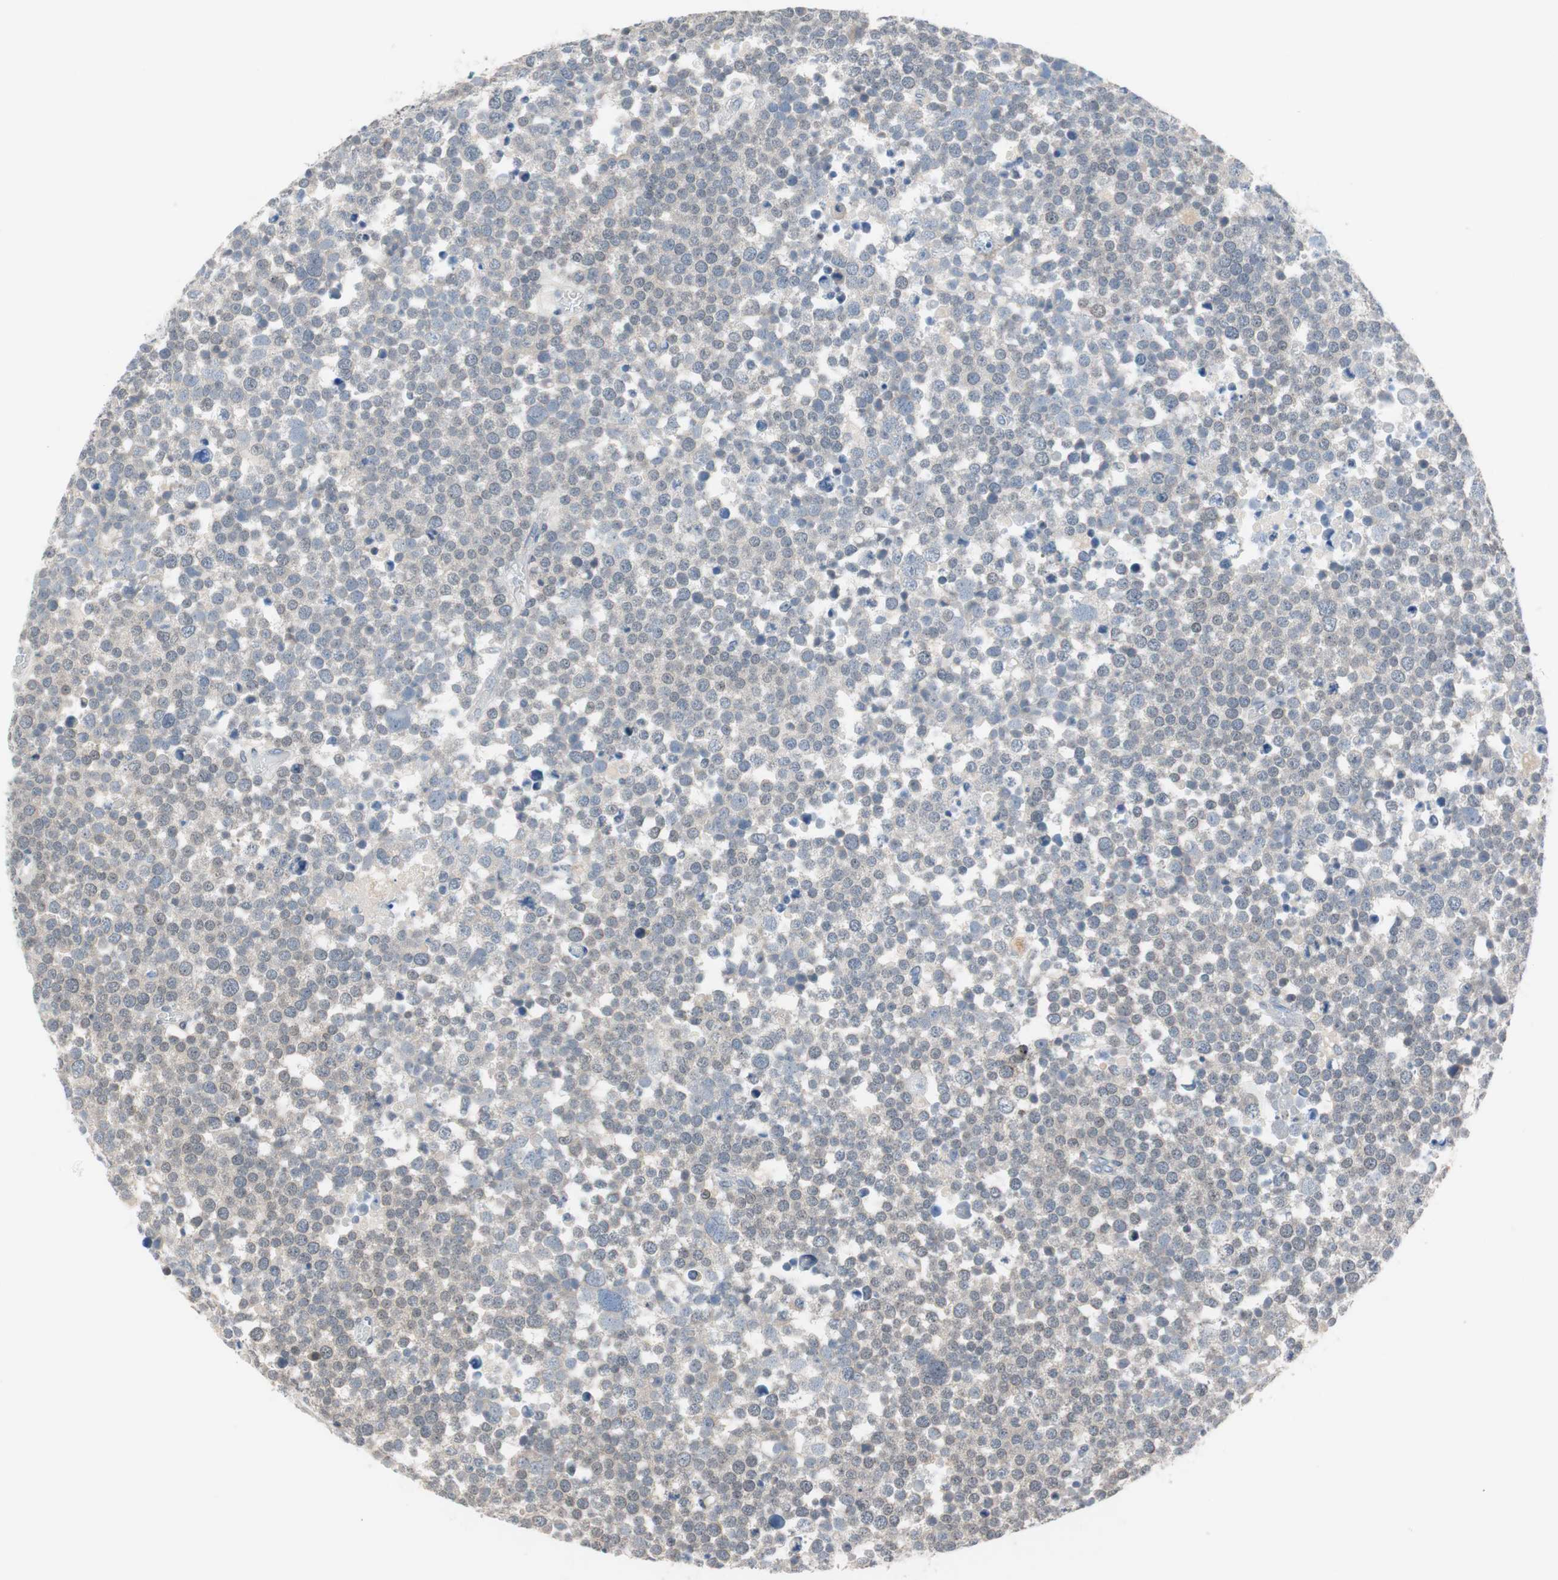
{"staining": {"intensity": "weak", "quantity": "25%-75%", "location": "nuclear"}, "tissue": "testis cancer", "cell_type": "Tumor cells", "image_type": "cancer", "snomed": [{"axis": "morphology", "description": "Seminoma, NOS"}, {"axis": "topography", "description": "Testis"}], "caption": "This image exhibits immunohistochemistry staining of testis seminoma, with low weak nuclear expression in approximately 25%-75% of tumor cells.", "gene": "GRHL1", "patient": {"sex": "male", "age": 71}}